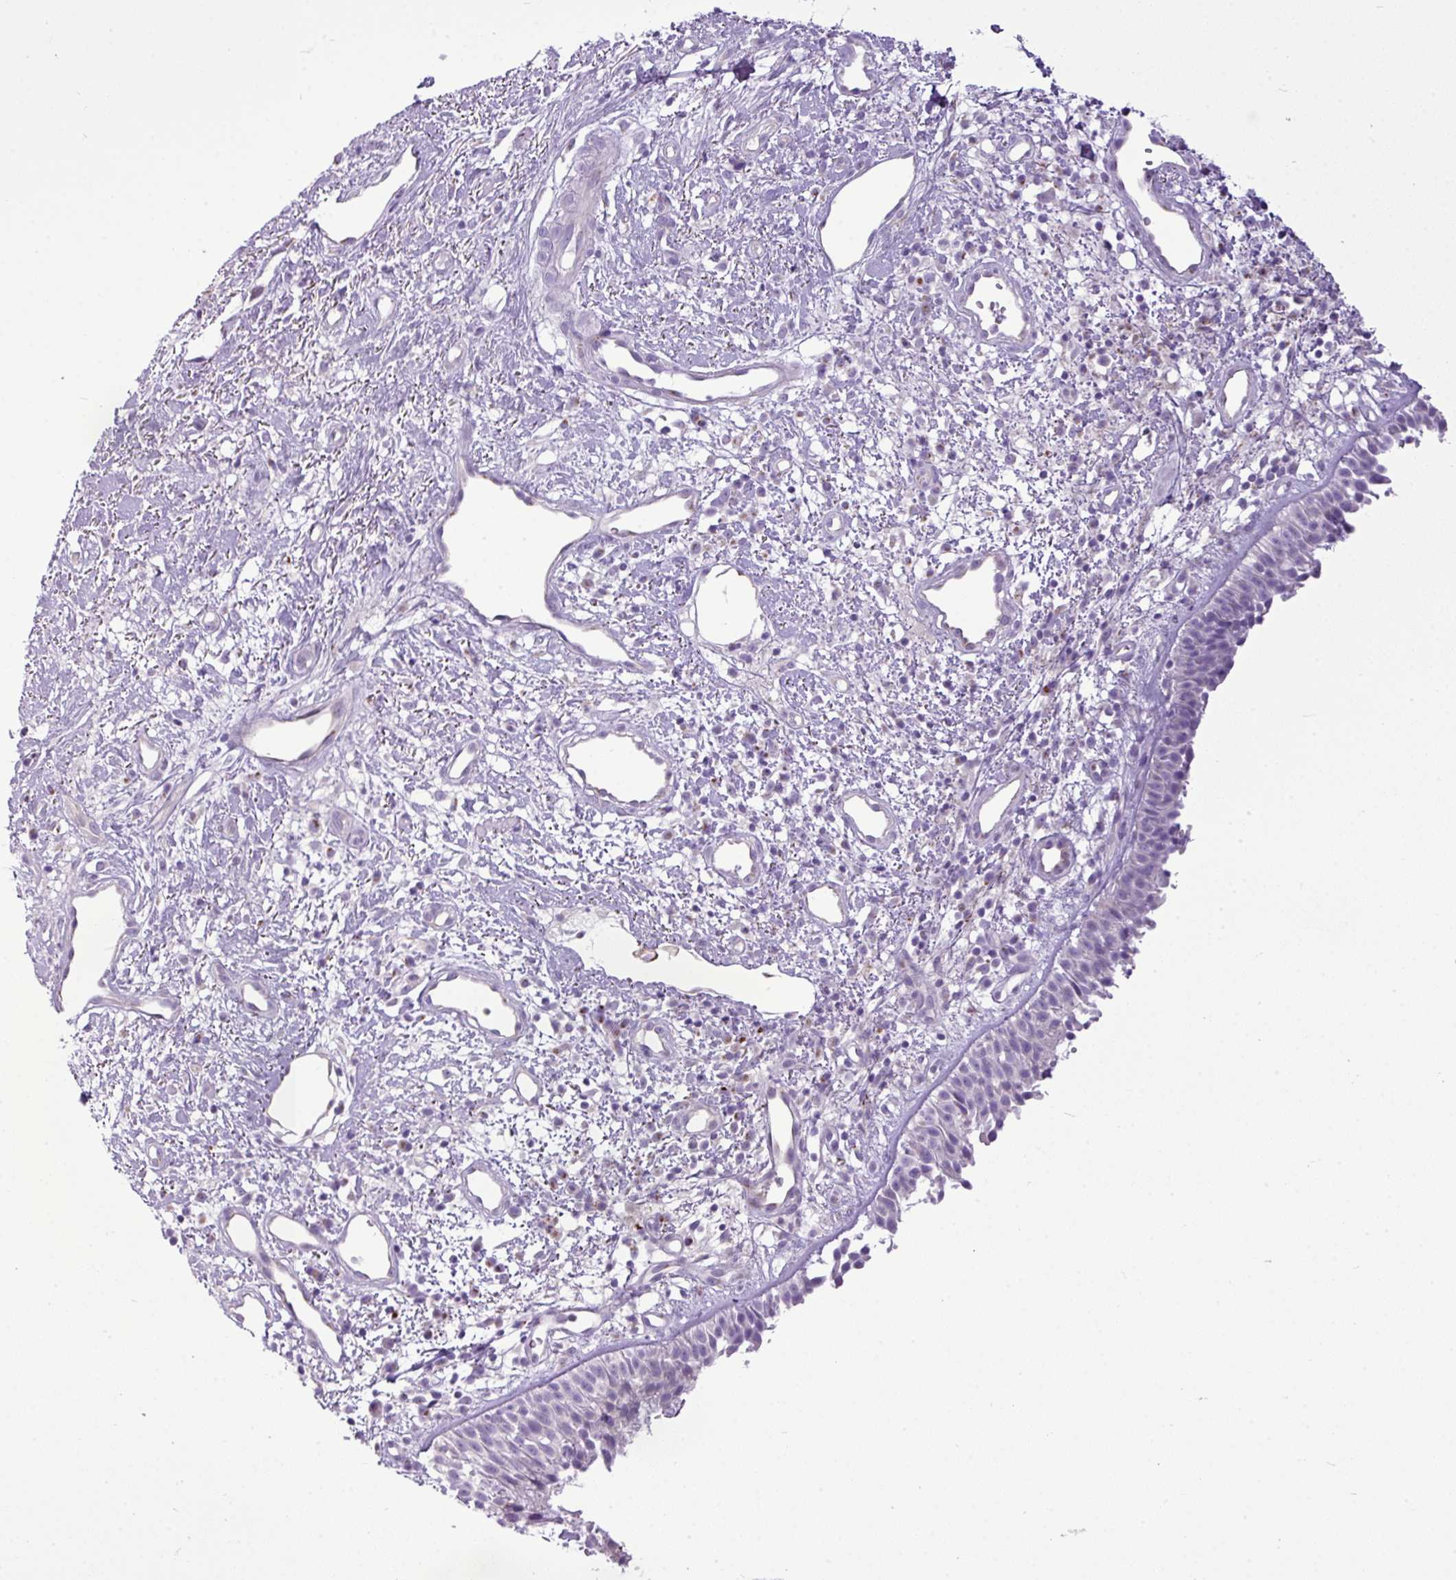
{"staining": {"intensity": "negative", "quantity": "none", "location": "none"}, "tissue": "nasopharynx", "cell_type": "Respiratory epithelial cells", "image_type": "normal", "snomed": [{"axis": "morphology", "description": "Normal tissue, NOS"}, {"axis": "topography", "description": "Cartilage tissue"}, {"axis": "topography", "description": "Nasopharynx"}, {"axis": "topography", "description": "Thyroid gland"}], "caption": "An immunohistochemistry histopathology image of benign nasopharynx is shown. There is no staining in respiratory epithelial cells of nasopharynx.", "gene": "FAM43A", "patient": {"sex": "male", "age": 63}}